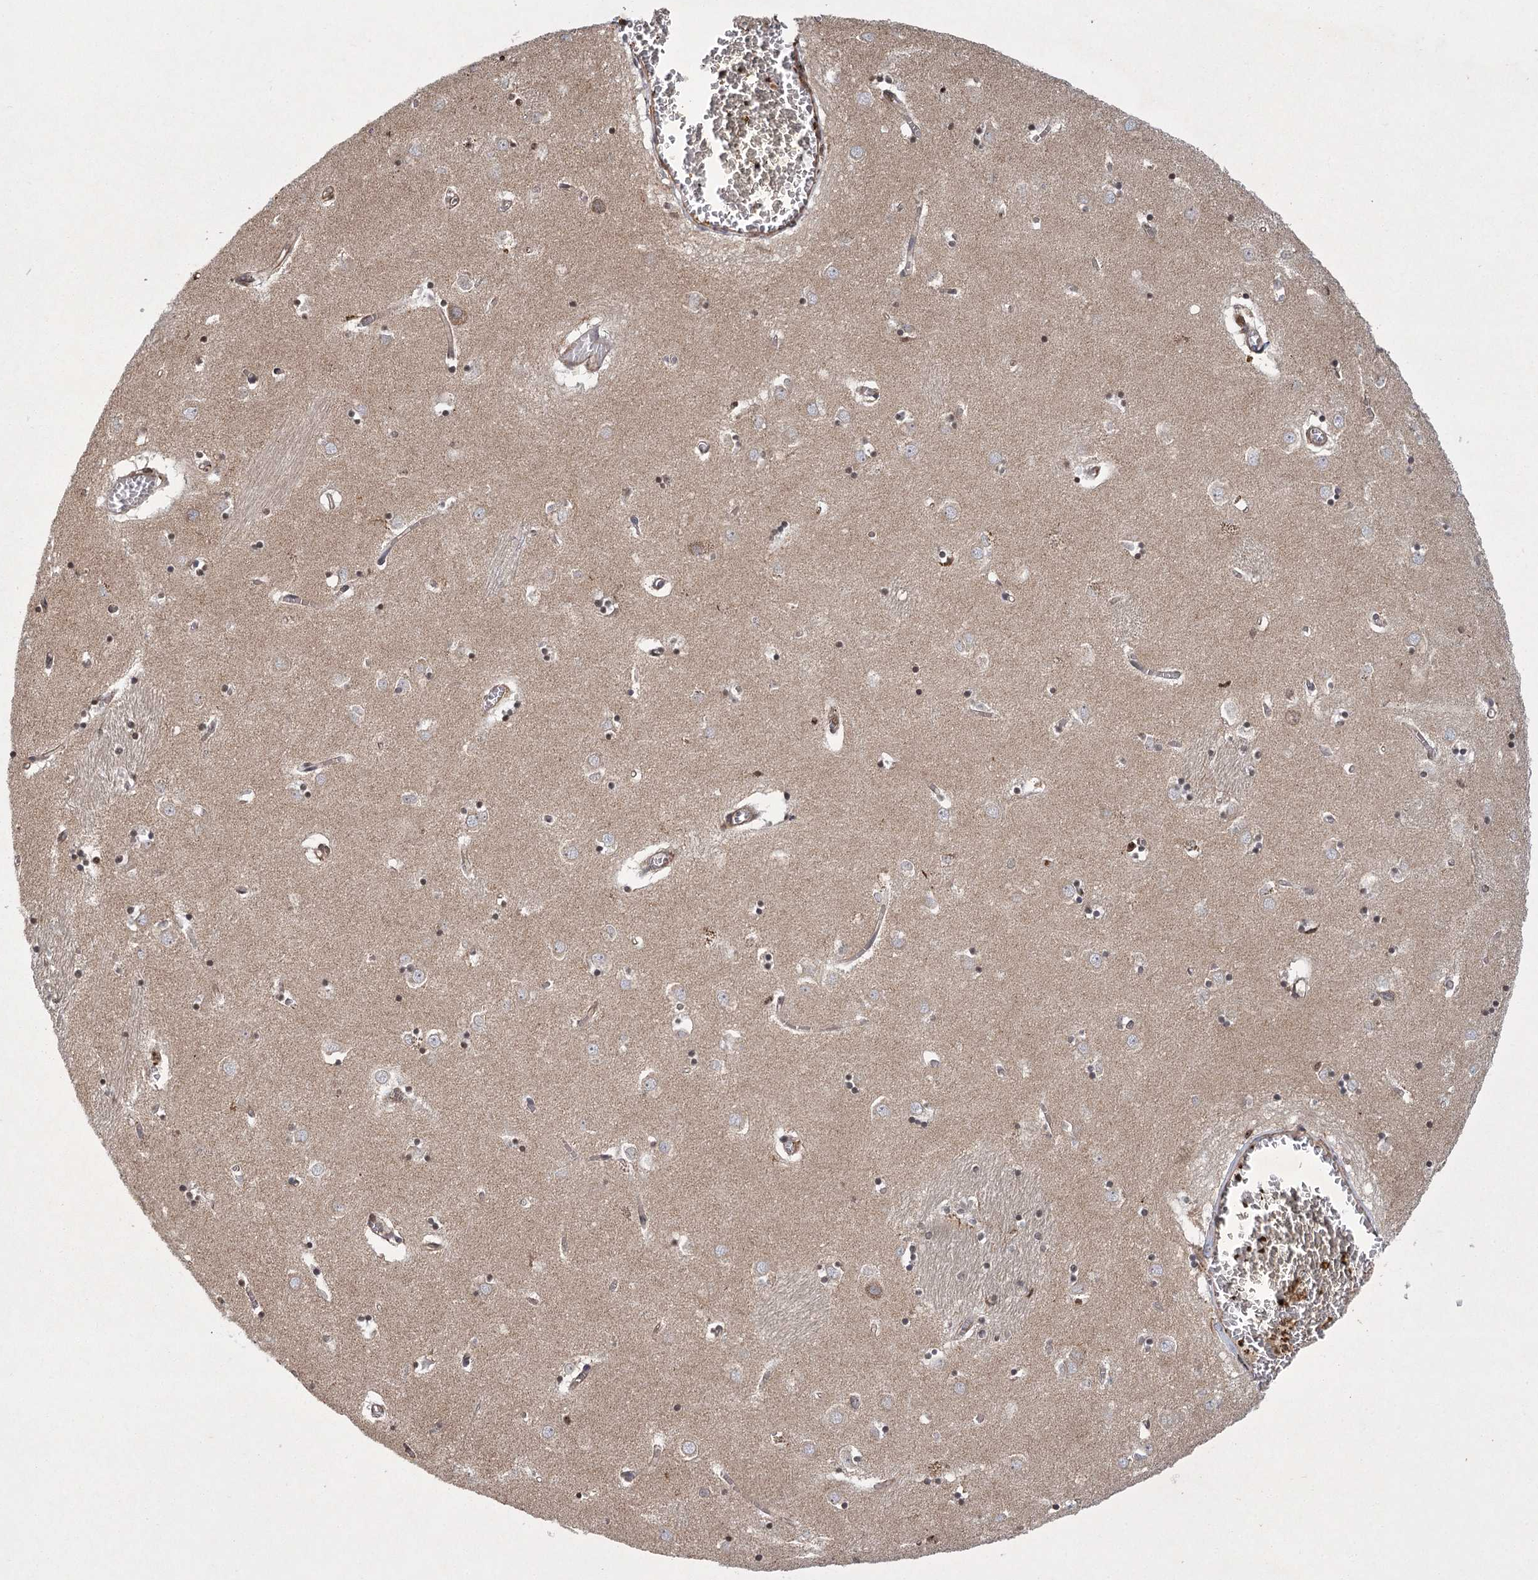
{"staining": {"intensity": "weak", "quantity": "25%-75%", "location": "nuclear"}, "tissue": "caudate", "cell_type": "Glial cells", "image_type": "normal", "snomed": [{"axis": "morphology", "description": "Normal tissue, NOS"}, {"axis": "topography", "description": "Lateral ventricle wall"}], "caption": "Protein staining of unremarkable caudate reveals weak nuclear expression in about 25%-75% of glial cells. (DAB (3,3'-diaminobenzidine) IHC with brightfield microscopy, high magnification).", "gene": "MEPE", "patient": {"sex": "male", "age": 70}}